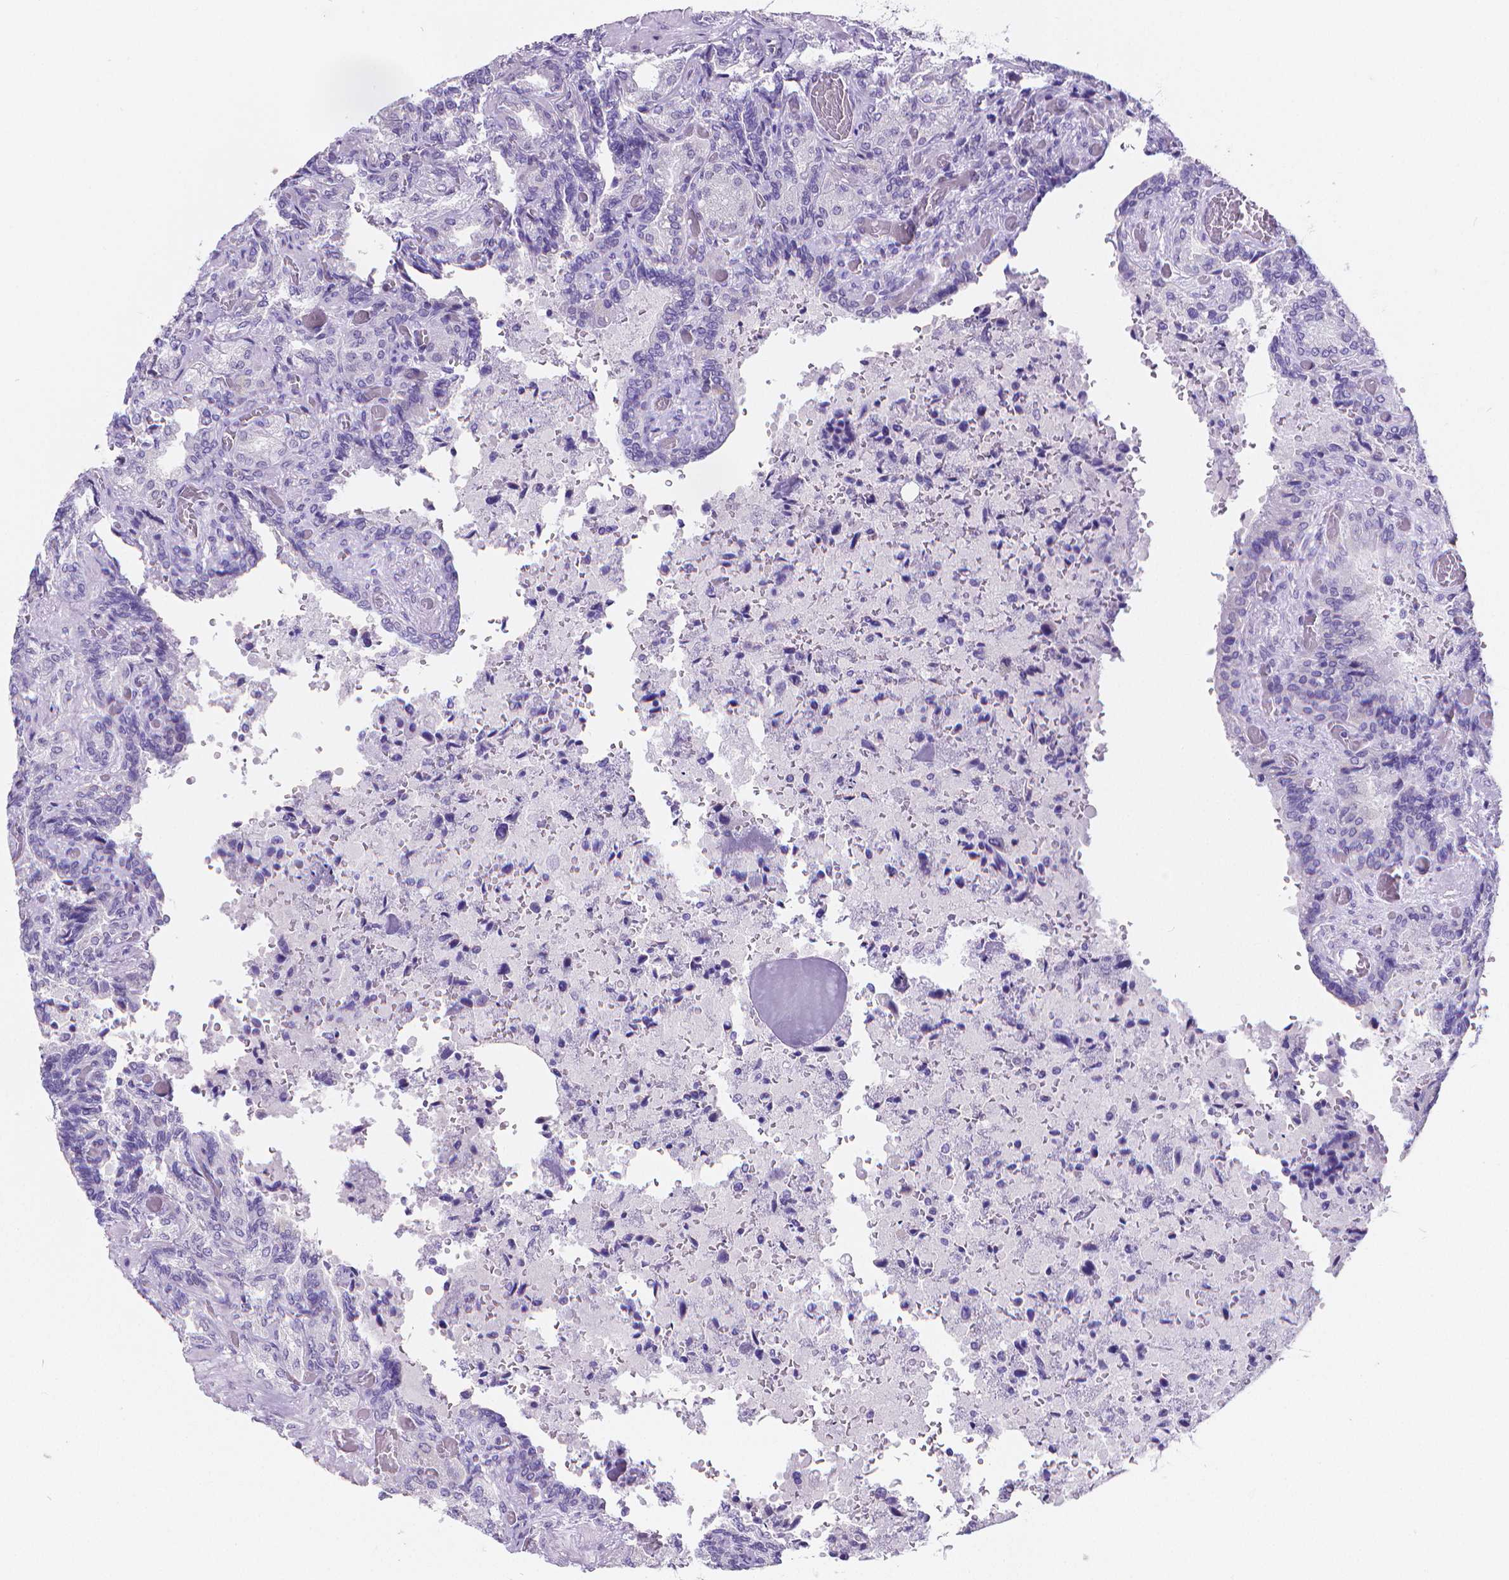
{"staining": {"intensity": "negative", "quantity": "none", "location": "none"}, "tissue": "seminal vesicle", "cell_type": "Glandular cells", "image_type": "normal", "snomed": [{"axis": "morphology", "description": "Normal tissue, NOS"}, {"axis": "topography", "description": "Seminal veicle"}], "caption": "High magnification brightfield microscopy of normal seminal vesicle stained with DAB (3,3'-diaminobenzidine) (brown) and counterstained with hematoxylin (blue): glandular cells show no significant staining. The staining is performed using DAB brown chromogen with nuclei counter-stained in using hematoxylin.", "gene": "MEF2C", "patient": {"sex": "male", "age": 68}}